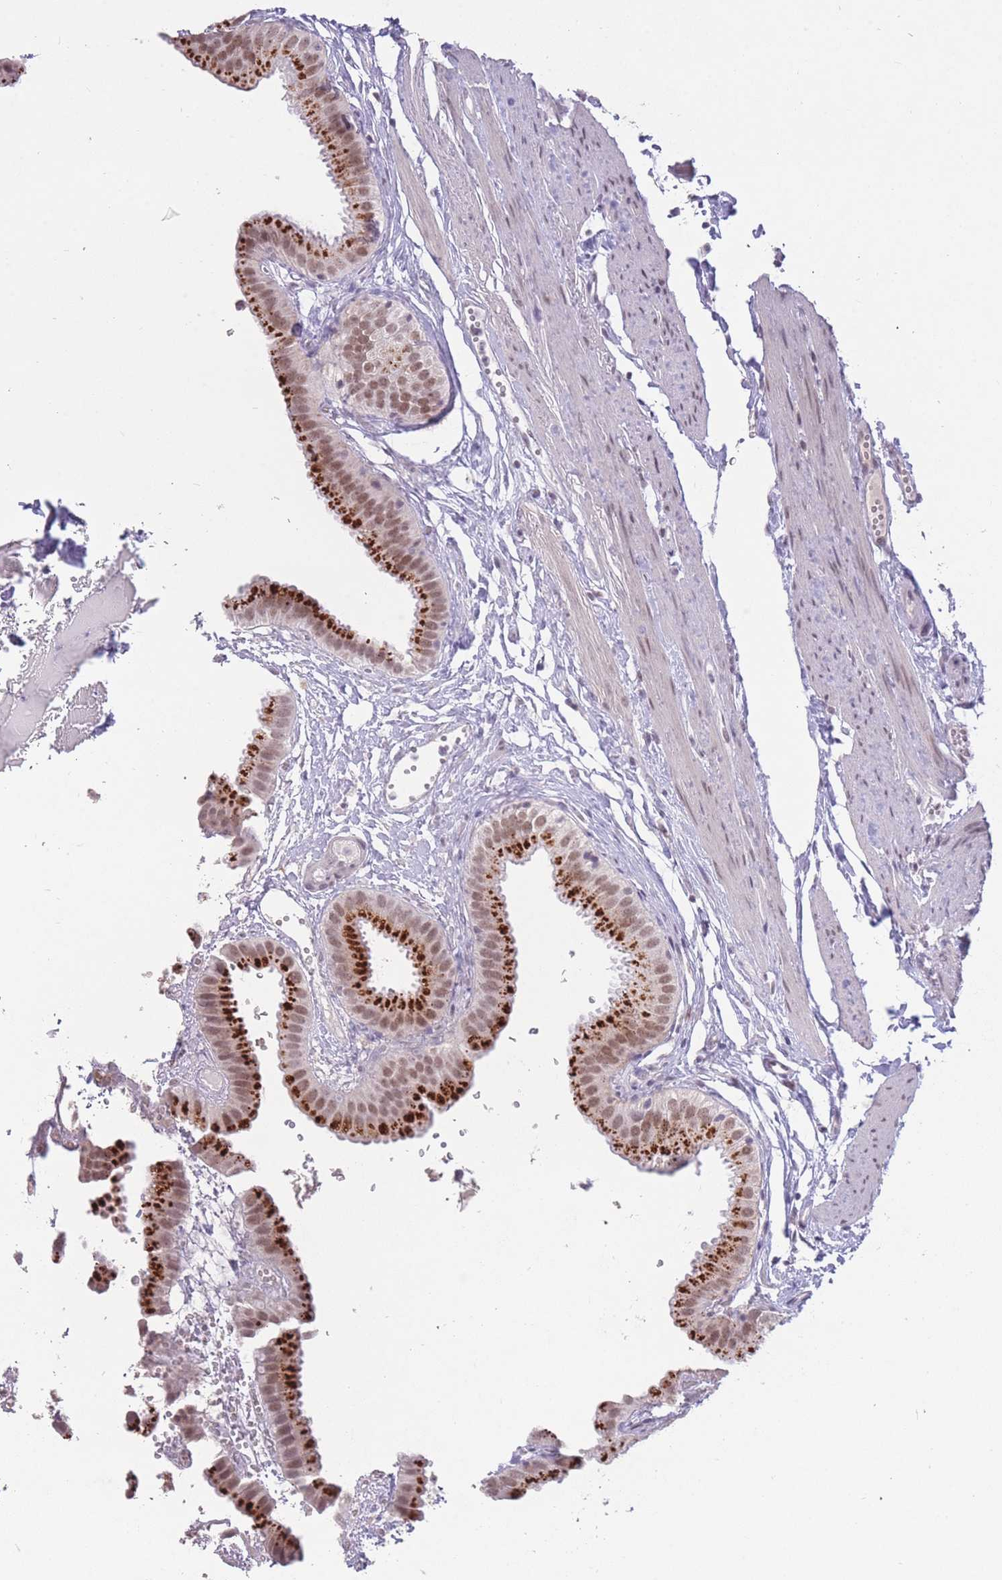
{"staining": {"intensity": "strong", "quantity": ">75%", "location": "cytoplasmic/membranous,nuclear"}, "tissue": "gallbladder", "cell_type": "Glandular cells", "image_type": "normal", "snomed": [{"axis": "morphology", "description": "Normal tissue, NOS"}, {"axis": "topography", "description": "Gallbladder"}], "caption": "Immunohistochemistry (IHC) image of benign gallbladder: gallbladder stained using IHC reveals high levels of strong protein expression localized specifically in the cytoplasmic/membranous,nuclear of glandular cells, appearing as a cytoplasmic/membranous,nuclear brown color.", "gene": "HNRNPUL1", "patient": {"sex": "female", "age": 61}}